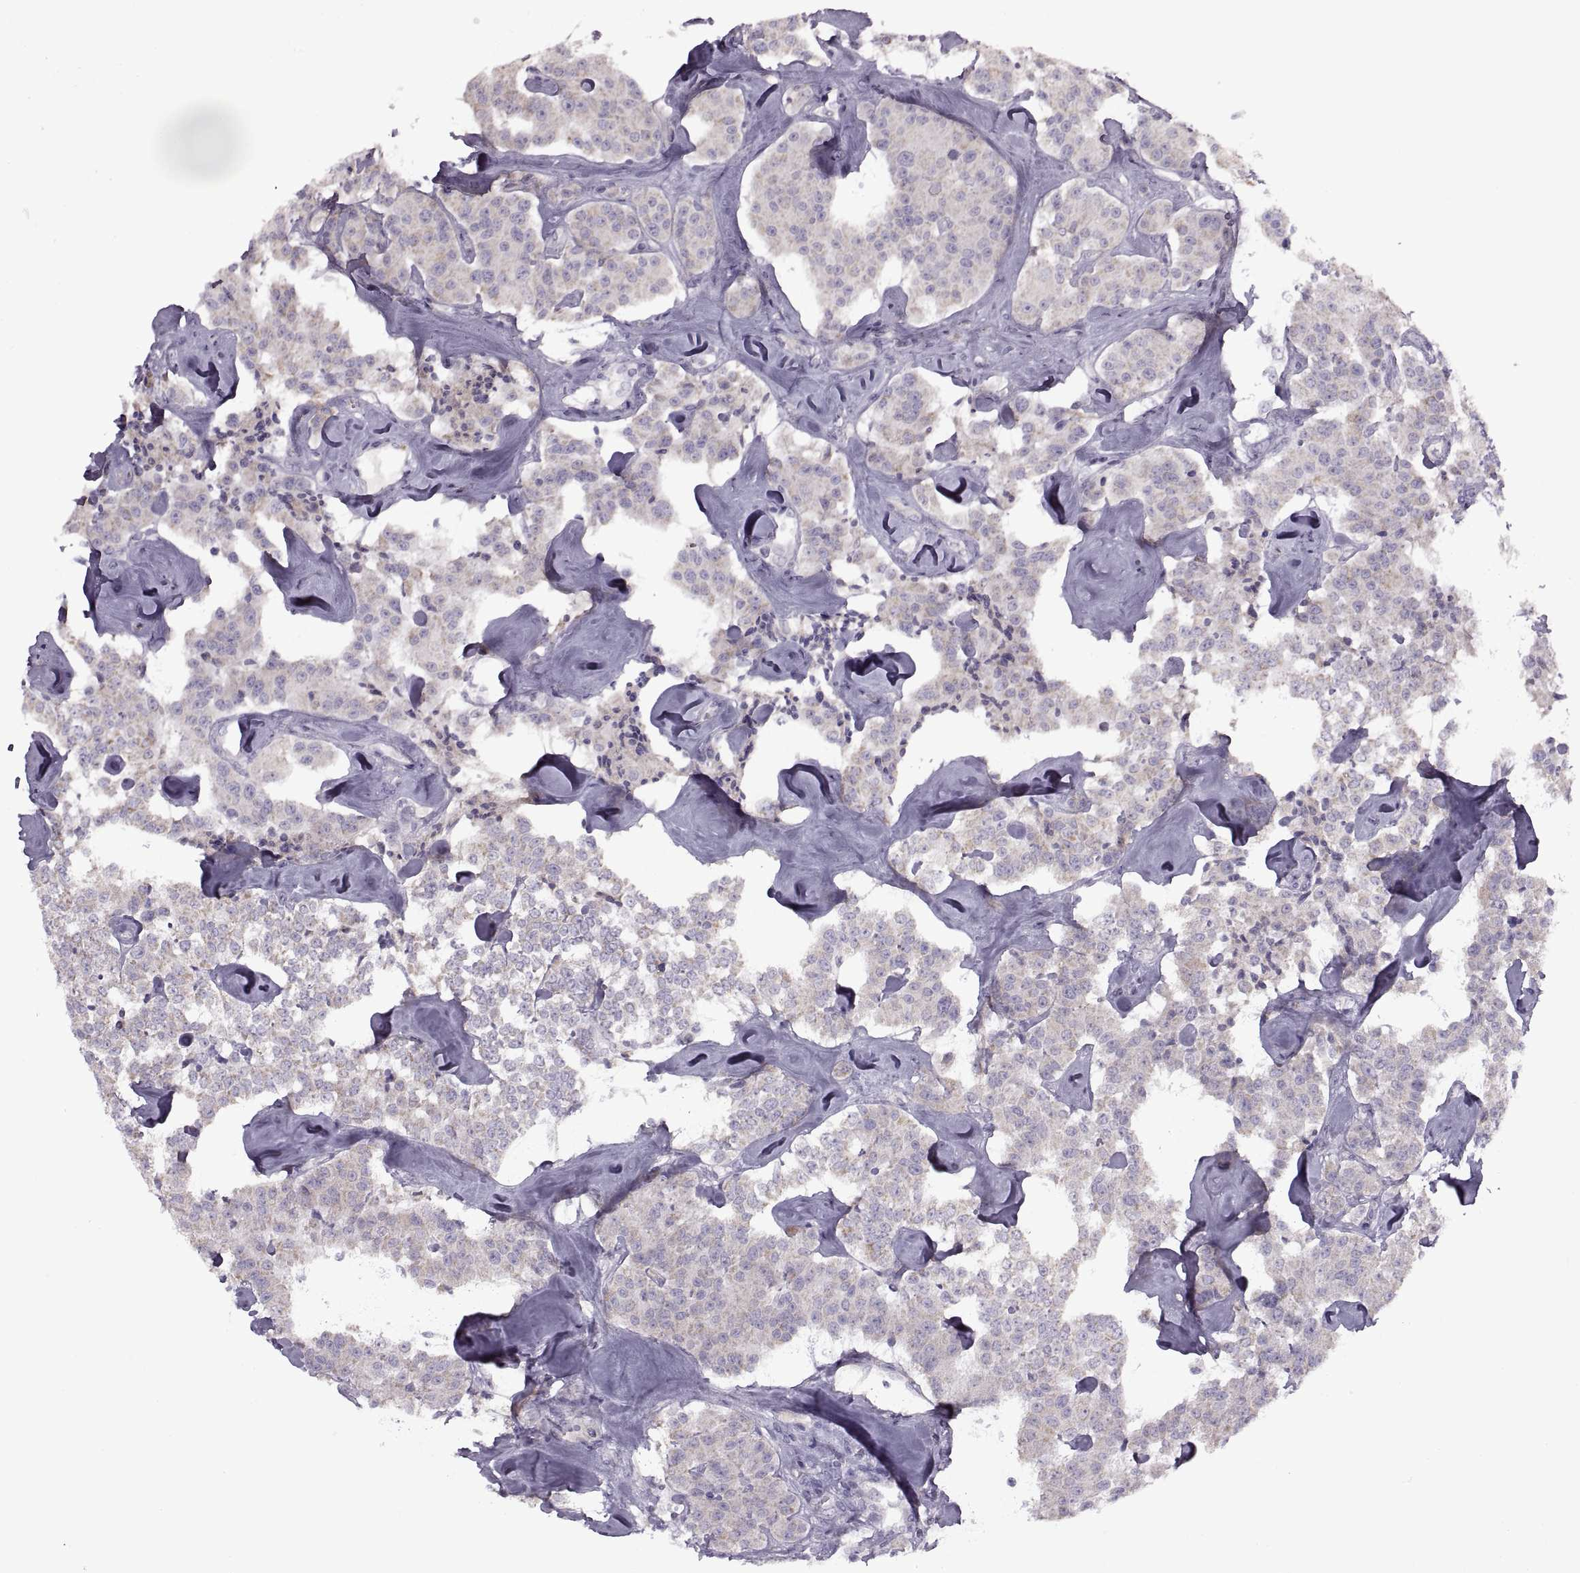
{"staining": {"intensity": "weak", "quantity": "25%-75%", "location": "cytoplasmic/membranous"}, "tissue": "carcinoid", "cell_type": "Tumor cells", "image_type": "cancer", "snomed": [{"axis": "morphology", "description": "Carcinoid, malignant, NOS"}, {"axis": "topography", "description": "Pancreas"}], "caption": "Human carcinoid stained with a brown dye exhibits weak cytoplasmic/membranous positive staining in approximately 25%-75% of tumor cells.", "gene": "PIERCE1", "patient": {"sex": "male", "age": 41}}